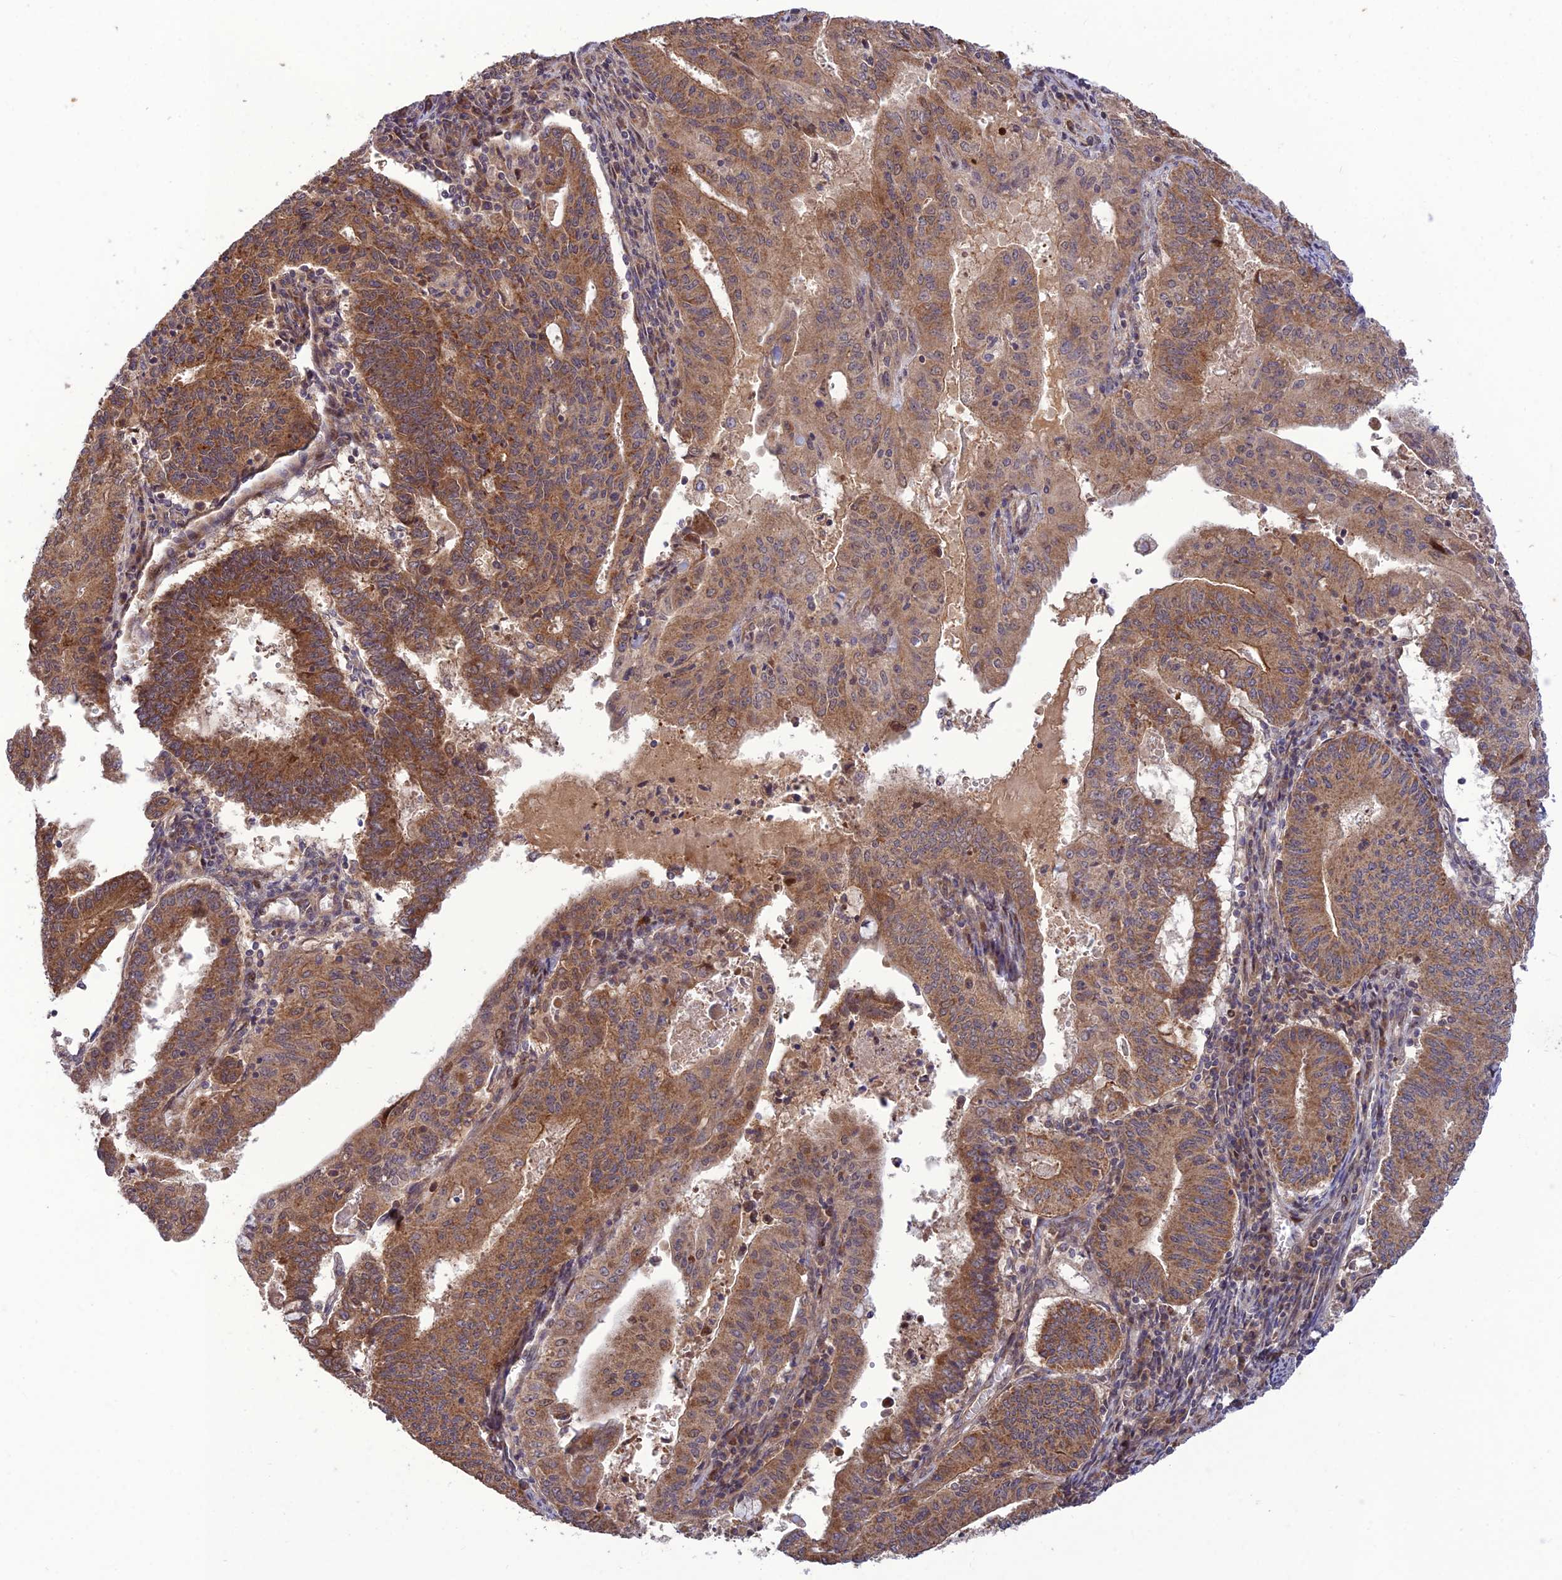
{"staining": {"intensity": "moderate", "quantity": ">75%", "location": "cytoplasmic/membranous"}, "tissue": "endometrial cancer", "cell_type": "Tumor cells", "image_type": "cancer", "snomed": [{"axis": "morphology", "description": "Adenocarcinoma, NOS"}, {"axis": "topography", "description": "Endometrium"}], "caption": "Immunohistochemistry (IHC) (DAB (3,3'-diaminobenzidine)) staining of human endometrial adenocarcinoma shows moderate cytoplasmic/membranous protein positivity in approximately >75% of tumor cells.", "gene": "PLEKHG2", "patient": {"sex": "female", "age": 59}}